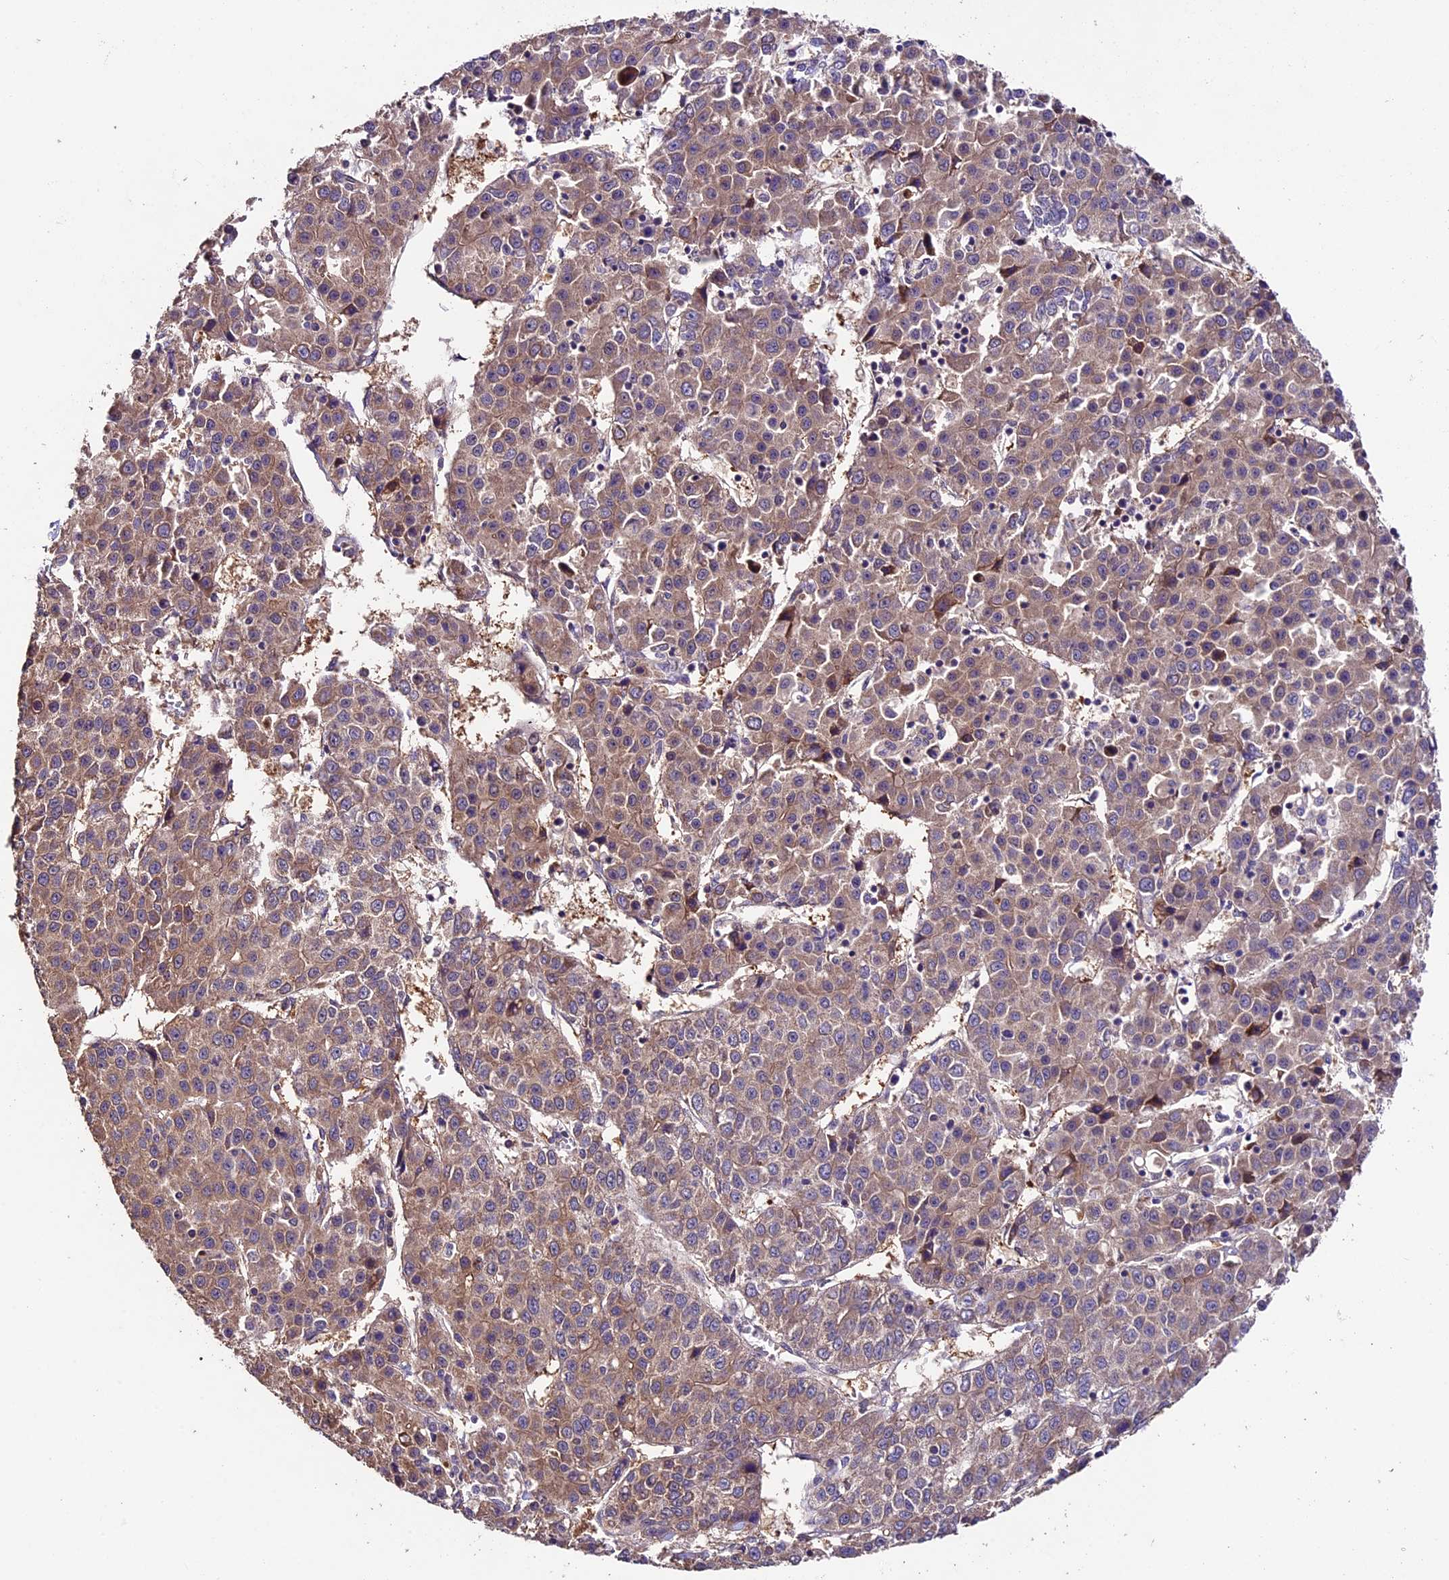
{"staining": {"intensity": "moderate", "quantity": ">75%", "location": "cytoplasmic/membranous"}, "tissue": "liver cancer", "cell_type": "Tumor cells", "image_type": "cancer", "snomed": [{"axis": "morphology", "description": "Carcinoma, Hepatocellular, NOS"}, {"axis": "topography", "description": "Liver"}], "caption": "Liver cancer stained with a brown dye exhibits moderate cytoplasmic/membranous positive positivity in about >75% of tumor cells.", "gene": "SBNO2", "patient": {"sex": "female", "age": 53}}